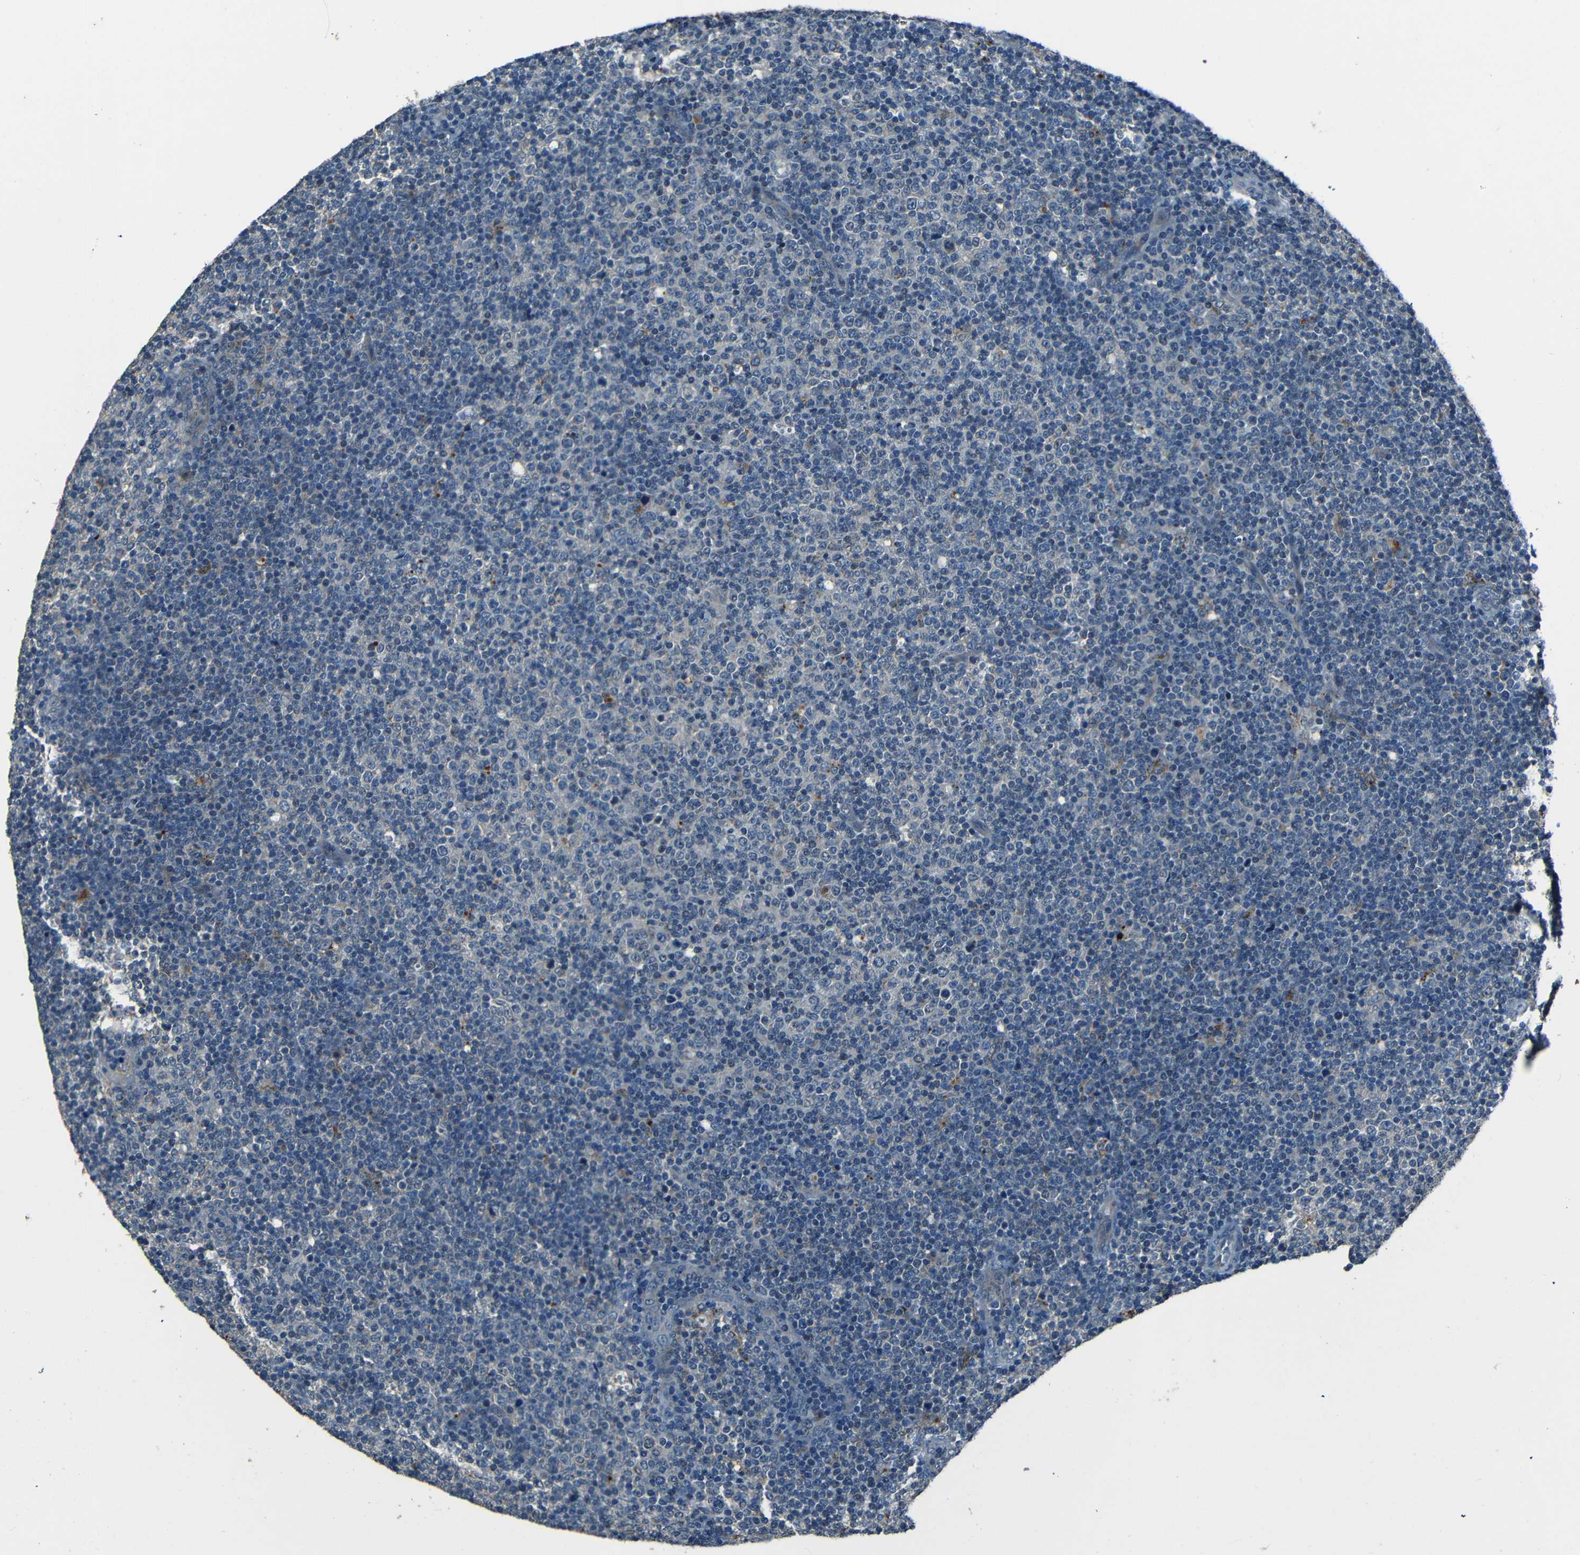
{"staining": {"intensity": "negative", "quantity": "none", "location": "none"}, "tissue": "lymphoma", "cell_type": "Tumor cells", "image_type": "cancer", "snomed": [{"axis": "morphology", "description": "Malignant lymphoma, non-Hodgkin's type, Low grade"}, {"axis": "topography", "description": "Lymph node"}], "caption": "Lymphoma was stained to show a protein in brown. There is no significant expression in tumor cells.", "gene": "SLA", "patient": {"sex": "male", "age": 70}}